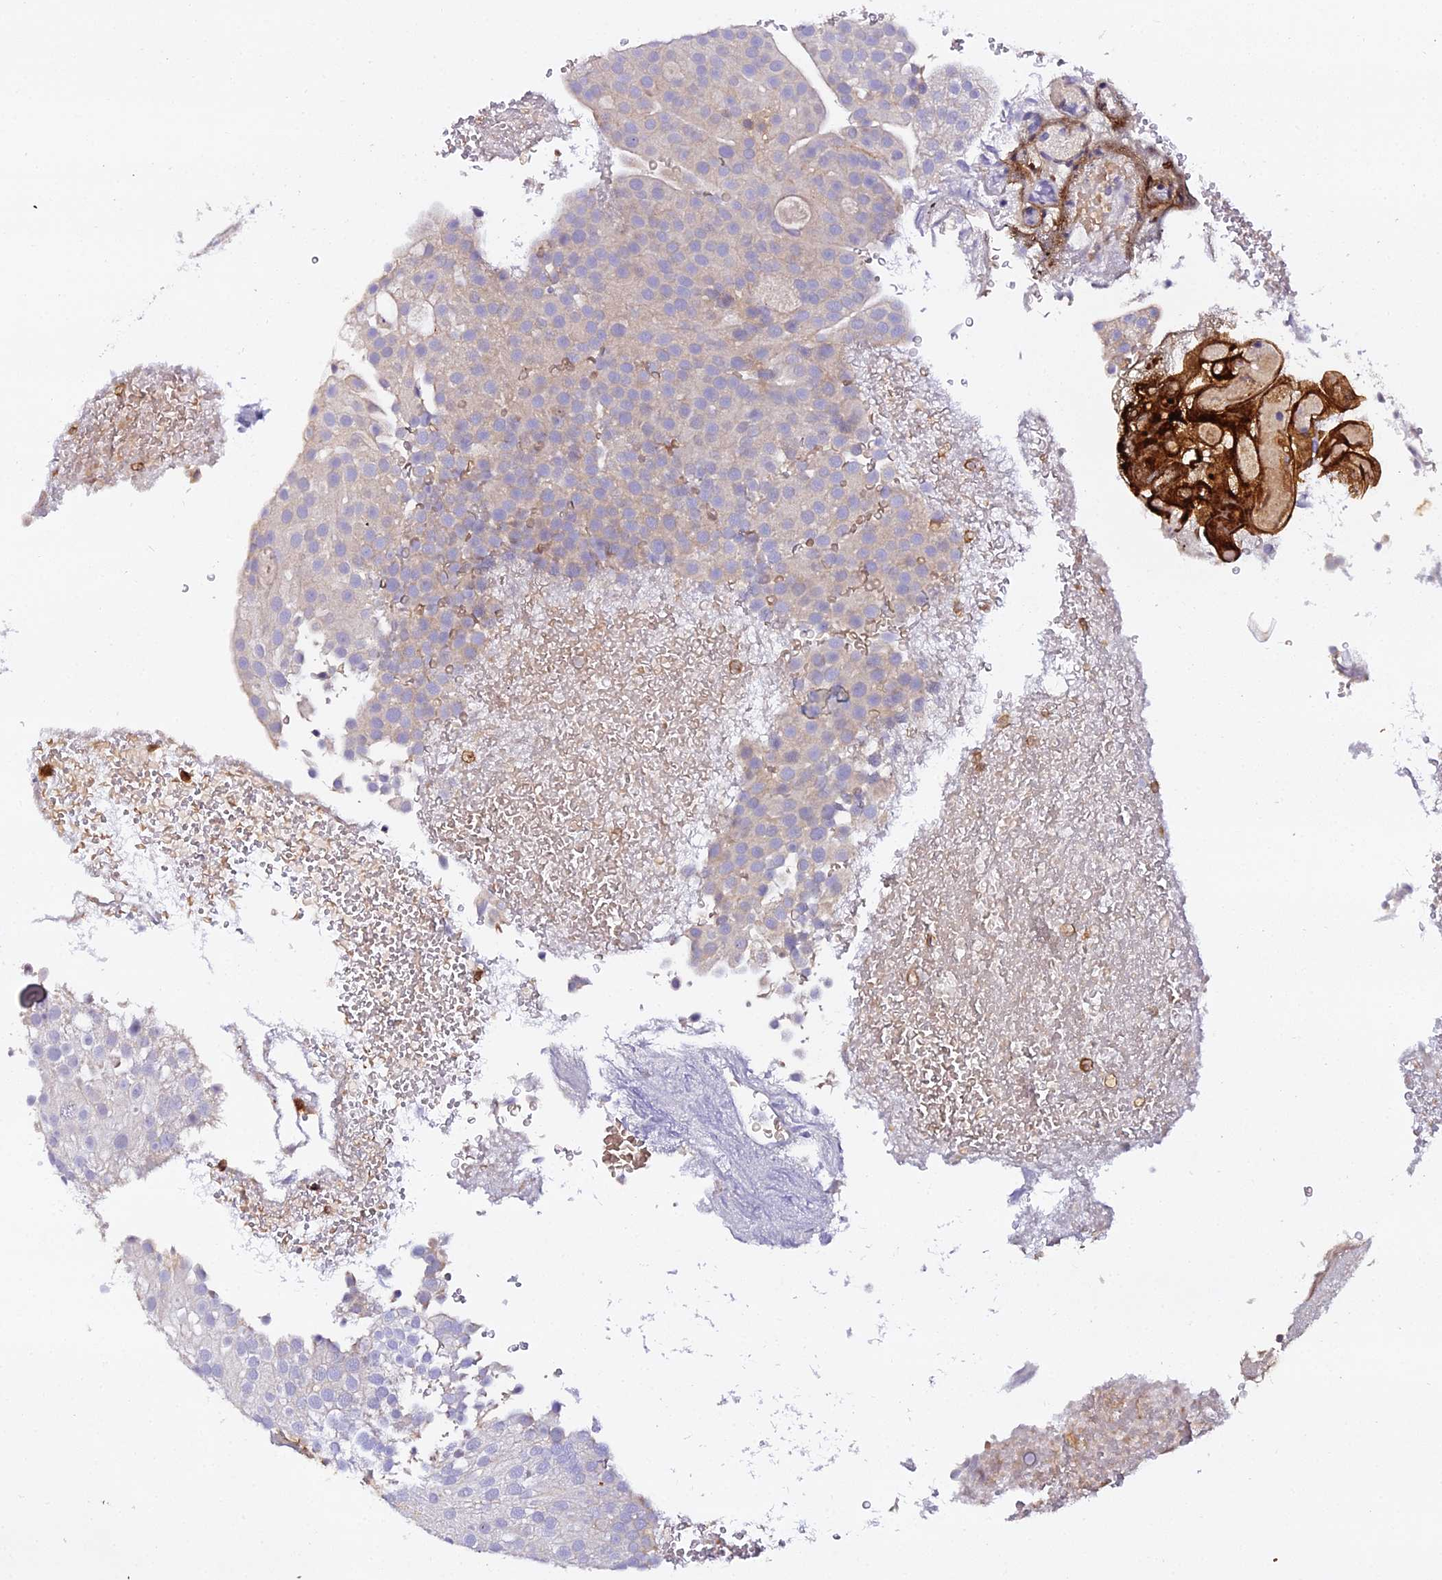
{"staining": {"intensity": "weak", "quantity": "<25%", "location": "cytoplasmic/membranous"}, "tissue": "urothelial cancer", "cell_type": "Tumor cells", "image_type": "cancer", "snomed": [{"axis": "morphology", "description": "Urothelial carcinoma, Low grade"}, {"axis": "topography", "description": "Urinary bladder"}], "caption": "Immunohistochemistry image of neoplastic tissue: urothelial carcinoma (low-grade) stained with DAB displays no significant protein staining in tumor cells.", "gene": "IL4I1", "patient": {"sex": "male", "age": 78}}